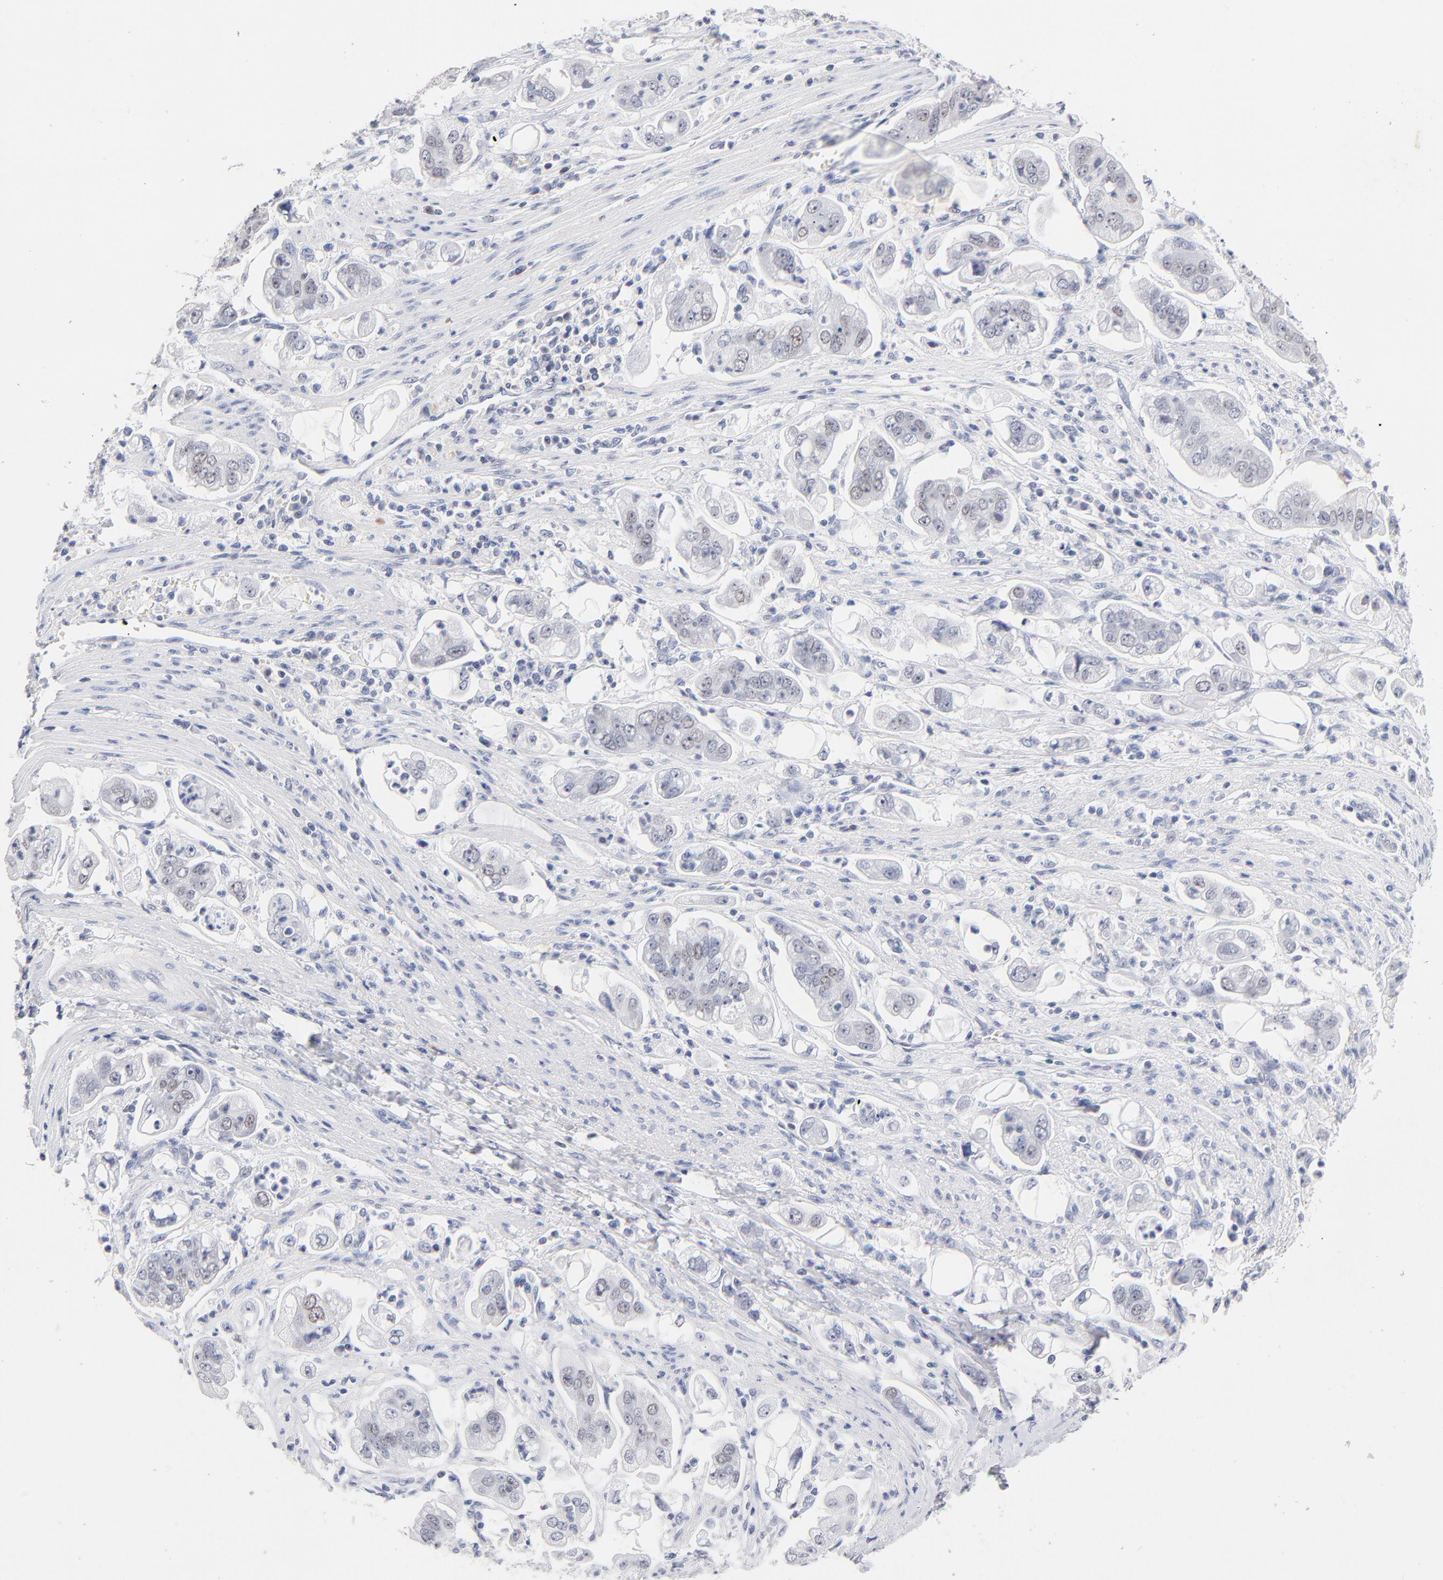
{"staining": {"intensity": "weak", "quantity": "<25%", "location": "nuclear"}, "tissue": "stomach cancer", "cell_type": "Tumor cells", "image_type": "cancer", "snomed": [{"axis": "morphology", "description": "Adenocarcinoma, NOS"}, {"axis": "topography", "description": "Stomach"}], "caption": "A high-resolution image shows immunohistochemistry staining of adenocarcinoma (stomach), which reveals no significant positivity in tumor cells.", "gene": "ORC2", "patient": {"sex": "male", "age": 62}}